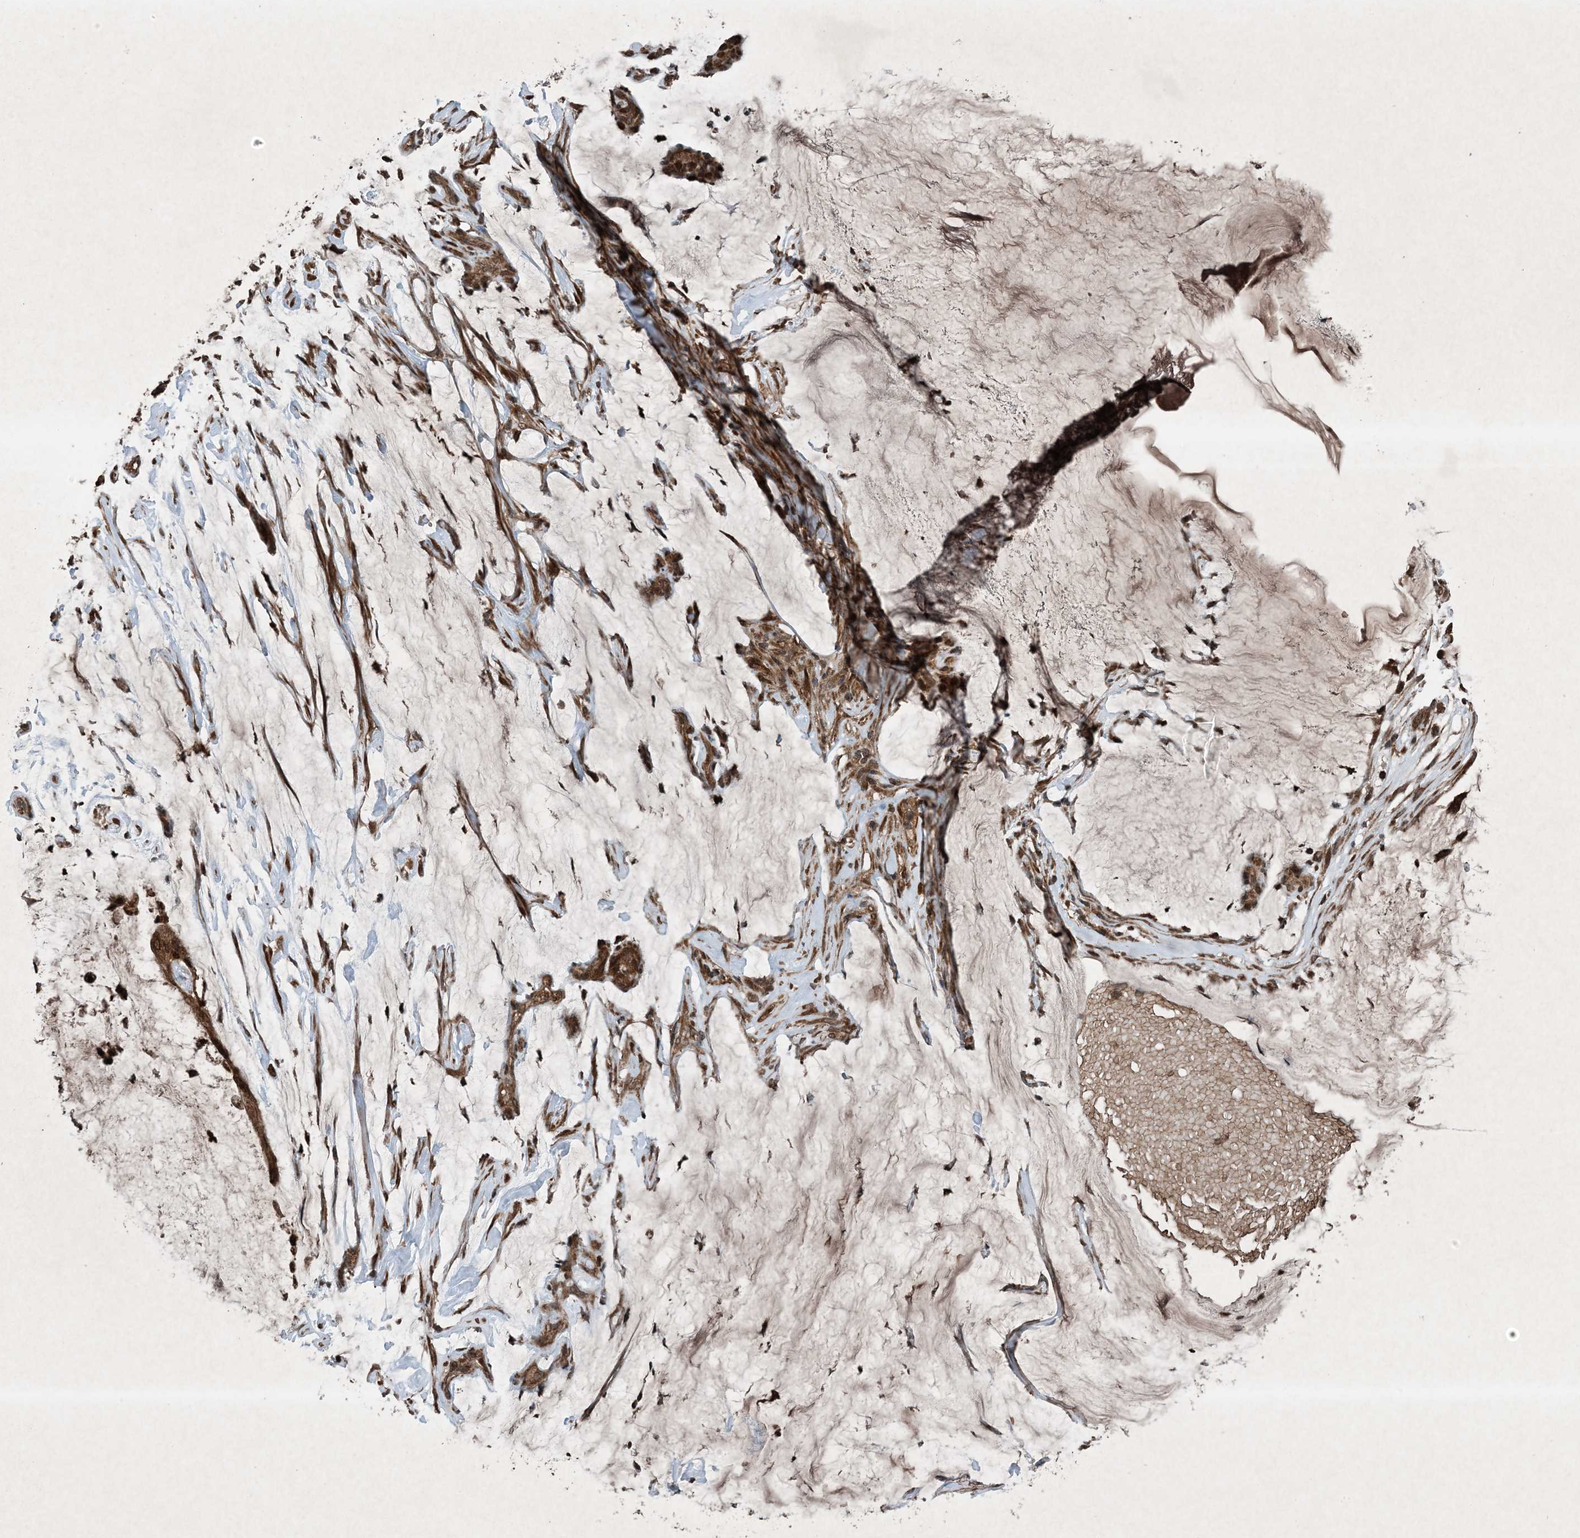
{"staining": {"intensity": "moderate", "quantity": ">75%", "location": "cytoplasmic/membranous"}, "tissue": "ovarian cancer", "cell_type": "Tumor cells", "image_type": "cancer", "snomed": [{"axis": "morphology", "description": "Cystadenocarcinoma, mucinous, NOS"}, {"axis": "topography", "description": "Ovary"}], "caption": "High-magnification brightfield microscopy of ovarian cancer (mucinous cystadenocarcinoma) stained with DAB (3,3'-diaminobenzidine) (brown) and counterstained with hematoxylin (blue). tumor cells exhibit moderate cytoplasmic/membranous staining is present in approximately>75% of cells.", "gene": "GNG5", "patient": {"sex": "female", "age": 39}}